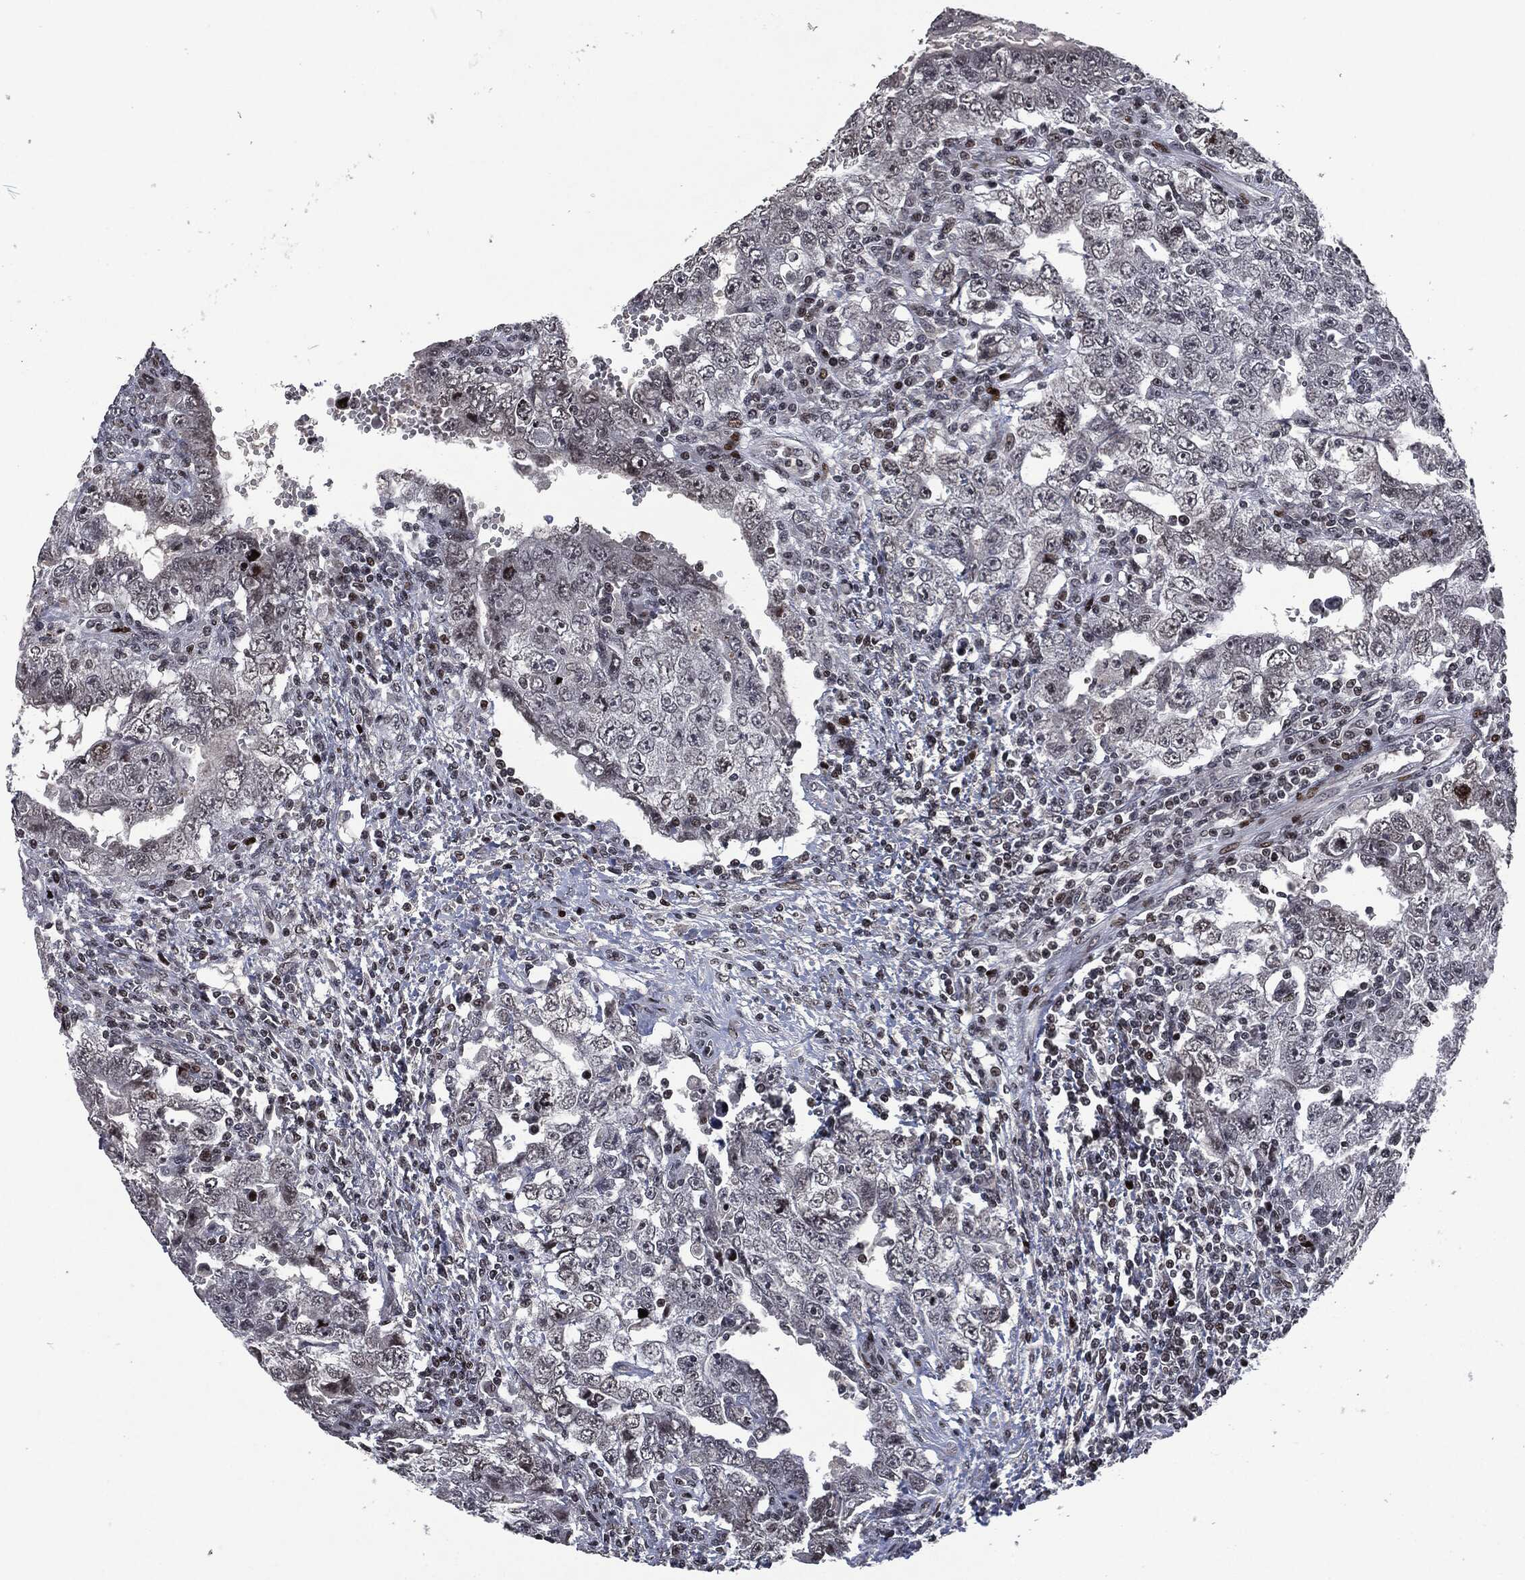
{"staining": {"intensity": "negative", "quantity": "none", "location": "none"}, "tissue": "testis cancer", "cell_type": "Tumor cells", "image_type": "cancer", "snomed": [{"axis": "morphology", "description": "Carcinoma, Embryonal, NOS"}, {"axis": "topography", "description": "Testis"}], "caption": "The immunohistochemistry (IHC) micrograph has no significant expression in tumor cells of testis embryonal carcinoma tissue.", "gene": "EGFR", "patient": {"sex": "male", "age": 26}}